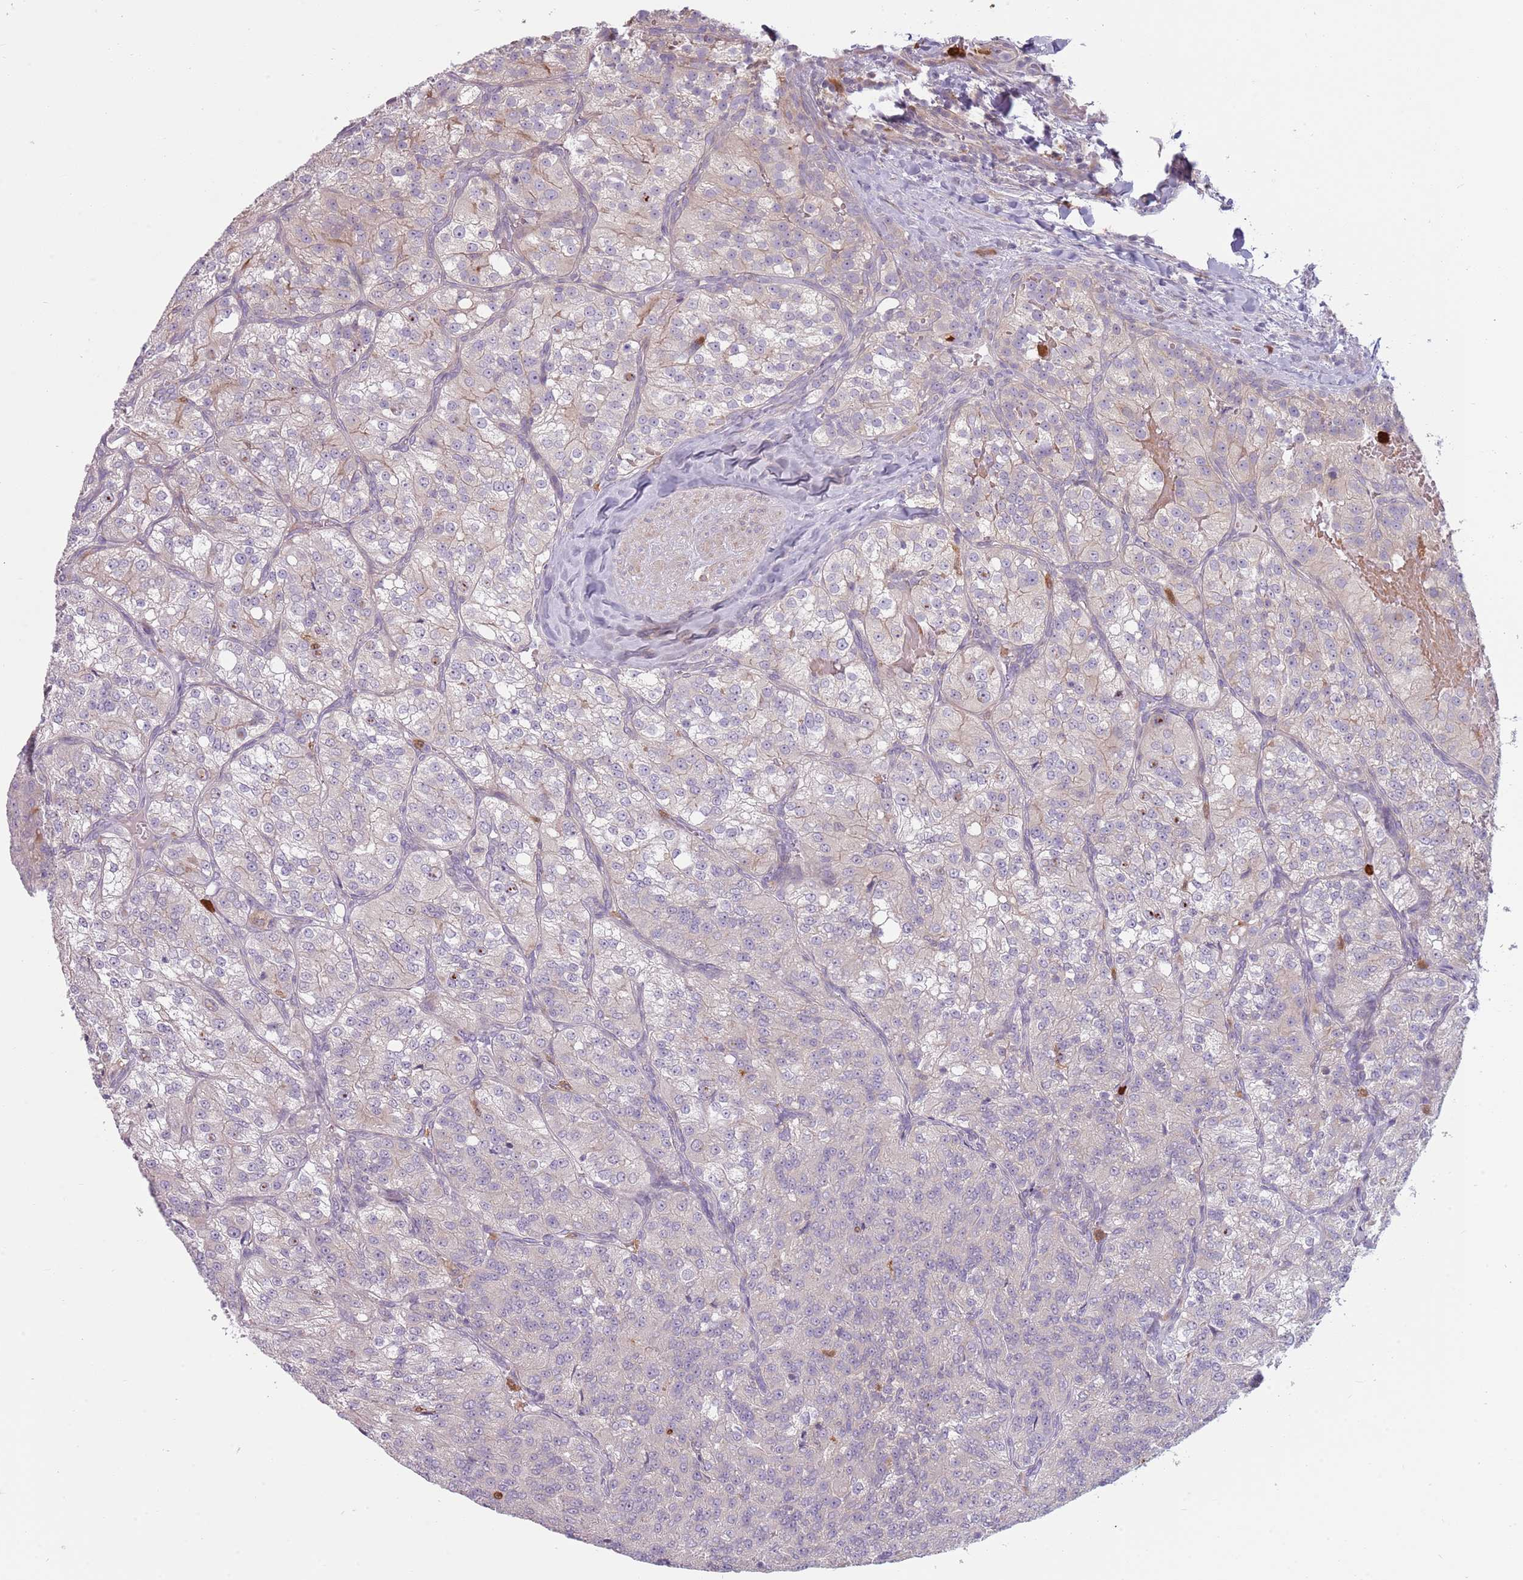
{"staining": {"intensity": "negative", "quantity": "none", "location": "none"}, "tissue": "renal cancer", "cell_type": "Tumor cells", "image_type": "cancer", "snomed": [{"axis": "morphology", "description": "Adenocarcinoma, NOS"}, {"axis": "topography", "description": "Kidney"}], "caption": "High magnification brightfield microscopy of adenocarcinoma (renal) stained with DAB (3,3'-diaminobenzidine) (brown) and counterstained with hematoxylin (blue): tumor cells show no significant positivity. (DAB IHC with hematoxylin counter stain).", "gene": "SPAG4", "patient": {"sex": "female", "age": 63}}